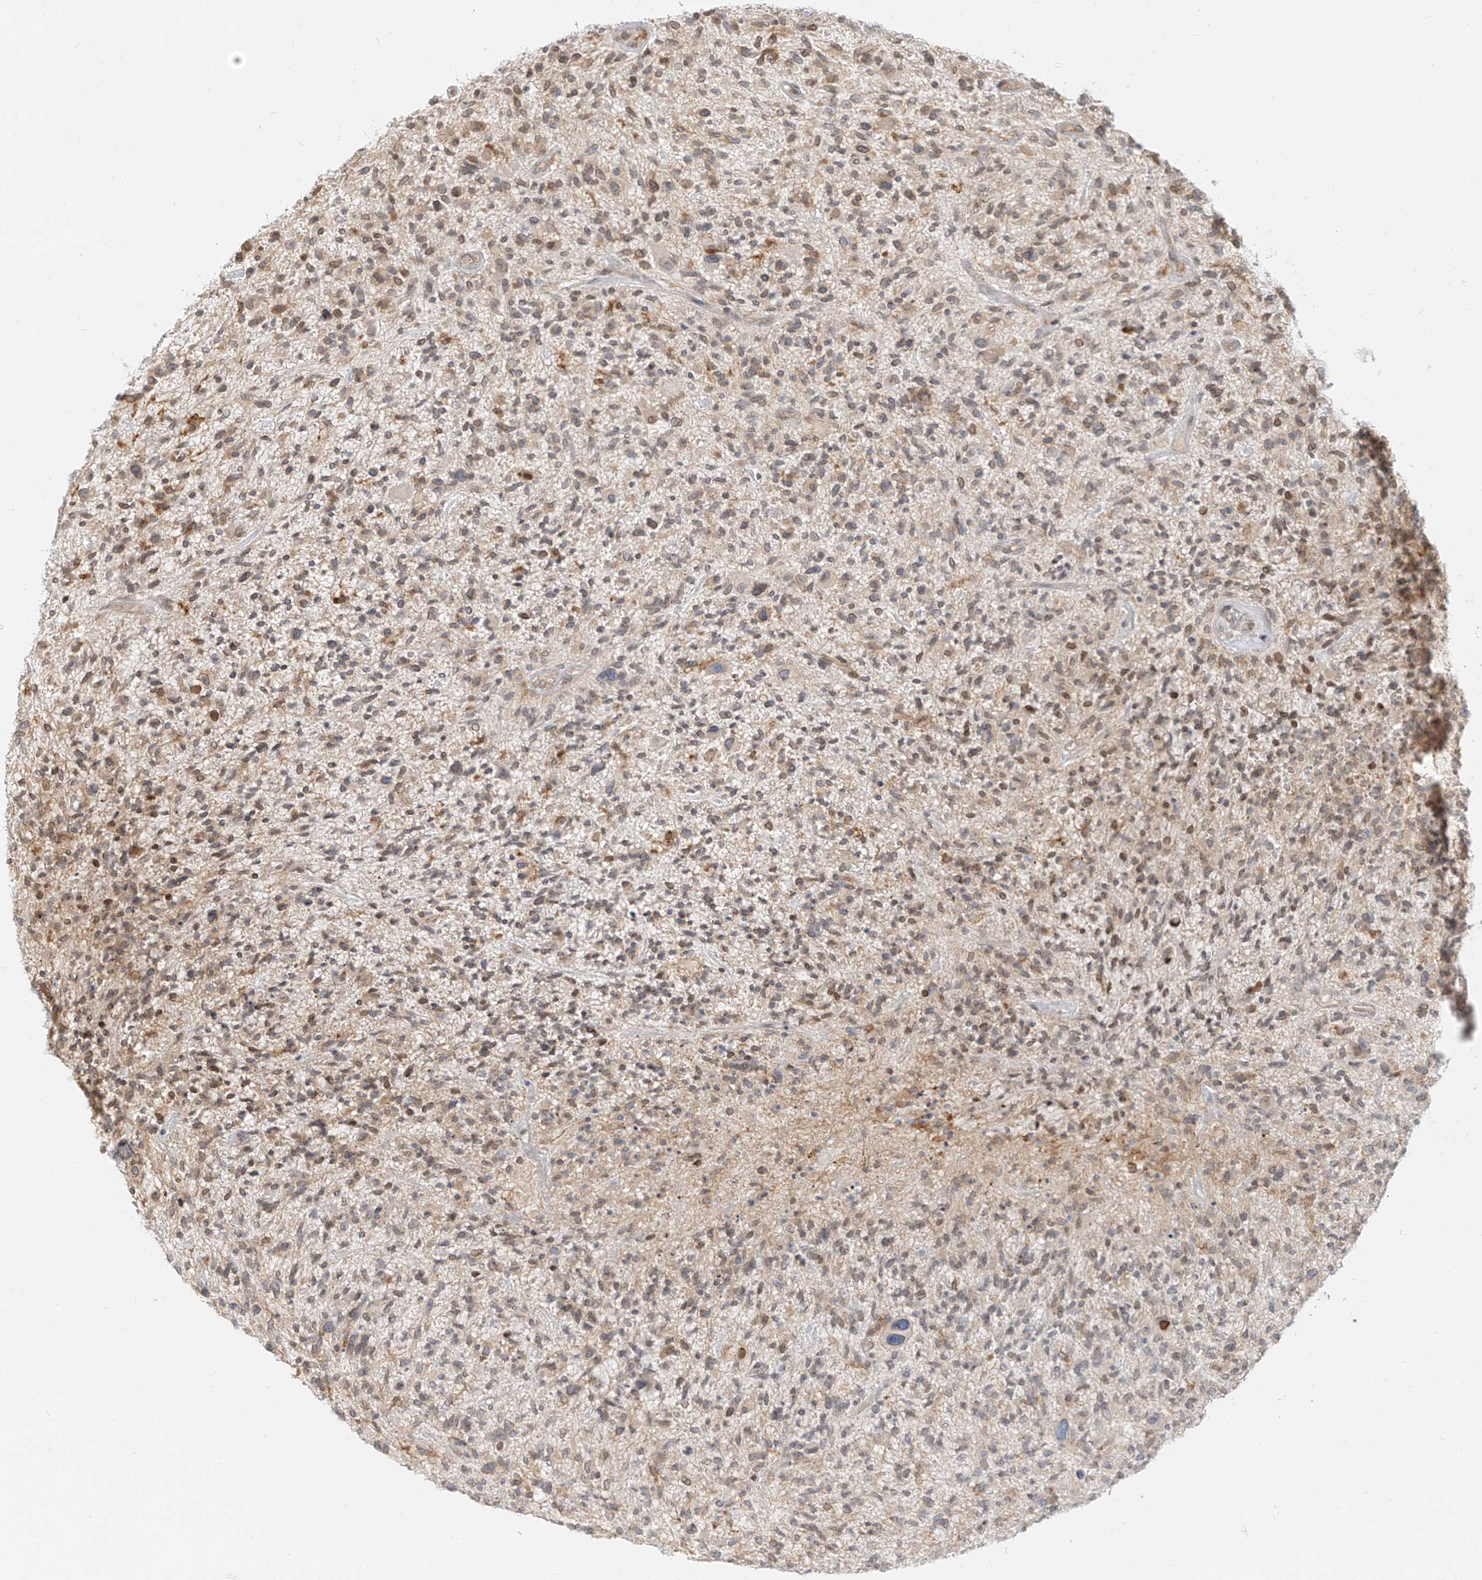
{"staining": {"intensity": "weak", "quantity": "25%-75%", "location": "cytoplasmic/membranous"}, "tissue": "glioma", "cell_type": "Tumor cells", "image_type": "cancer", "snomed": [{"axis": "morphology", "description": "Glioma, malignant, High grade"}, {"axis": "topography", "description": "Brain"}], "caption": "Glioma stained with immunohistochemistry (IHC) demonstrates weak cytoplasmic/membranous positivity in about 25%-75% of tumor cells. Immunohistochemistry (ihc) stains the protein in brown and the nuclei are stained blue.", "gene": "NHSL1", "patient": {"sex": "male", "age": 47}}